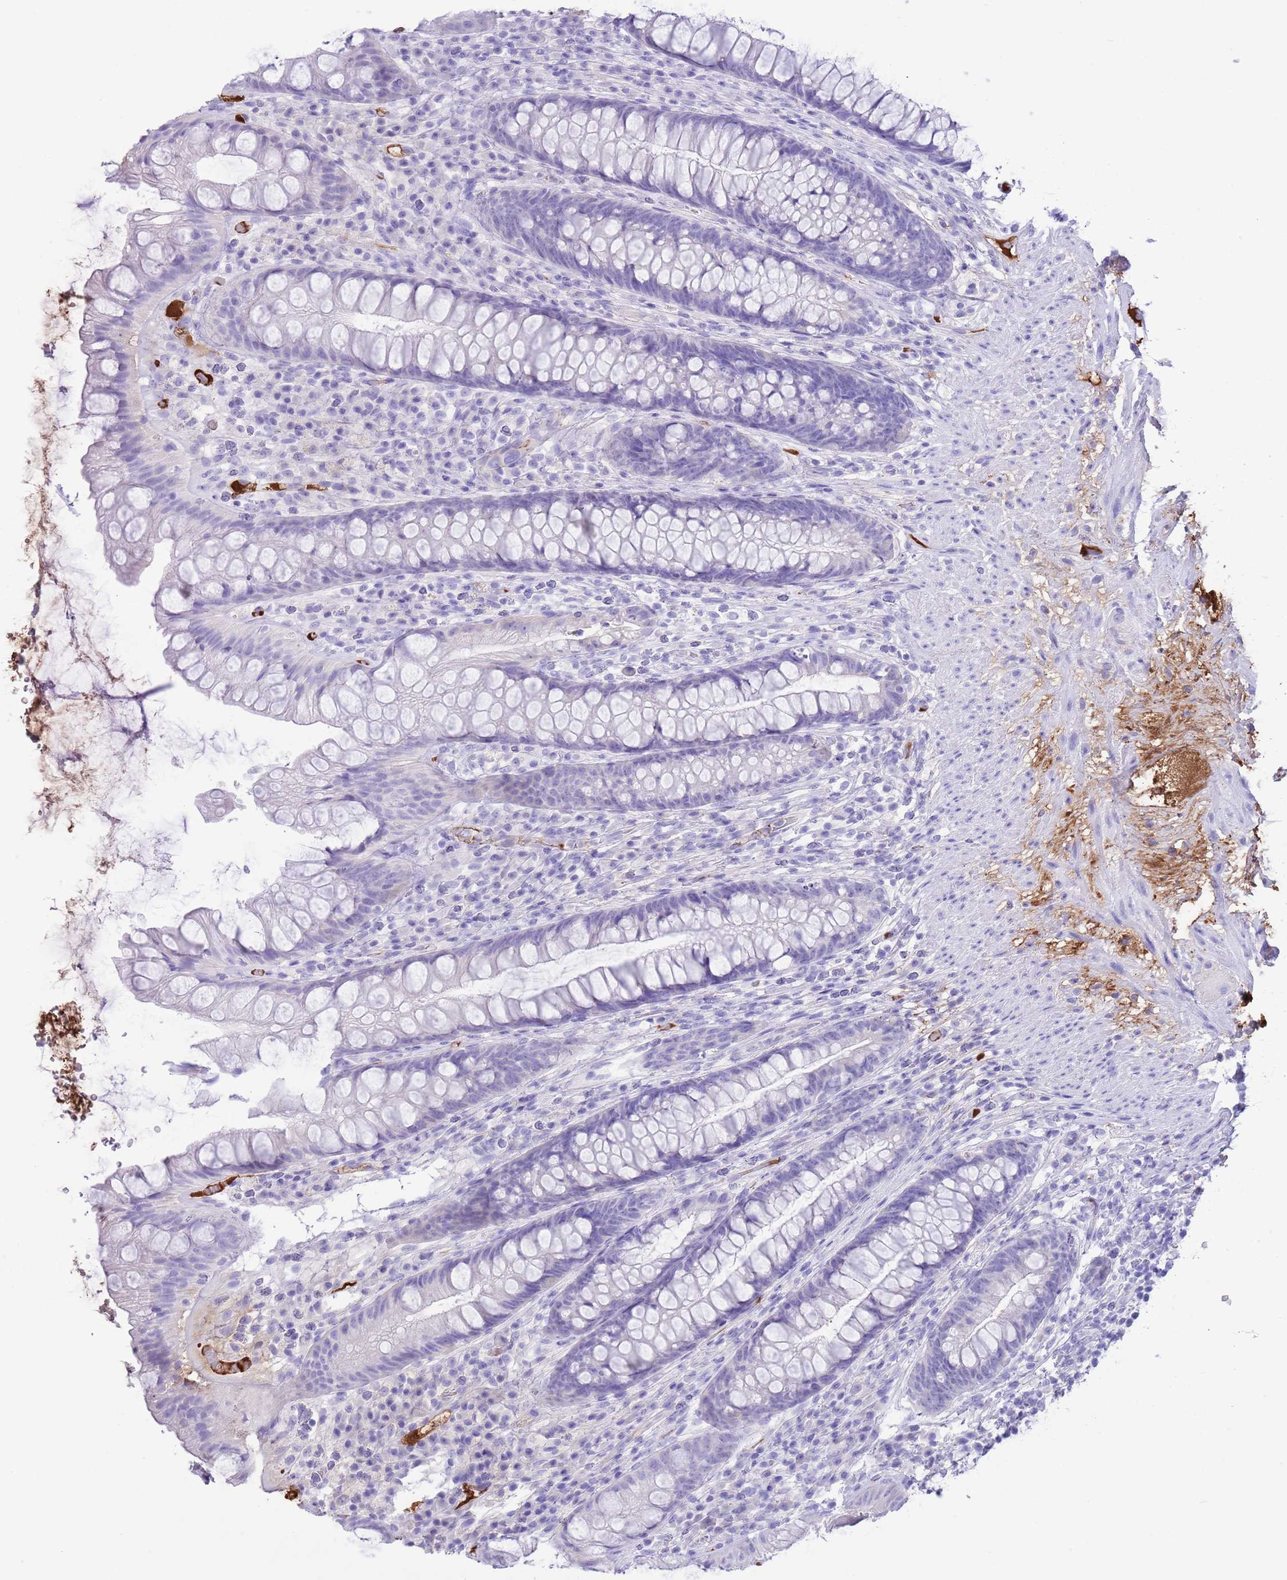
{"staining": {"intensity": "weak", "quantity": "<25%", "location": "cytoplasmic/membranous"}, "tissue": "rectum", "cell_type": "Glandular cells", "image_type": "normal", "snomed": [{"axis": "morphology", "description": "Normal tissue, NOS"}, {"axis": "topography", "description": "Rectum"}], "caption": "Immunohistochemistry (IHC) histopathology image of normal human rectum stained for a protein (brown), which exhibits no staining in glandular cells. (DAB immunohistochemistry (IHC) with hematoxylin counter stain).", "gene": "IGF1", "patient": {"sex": "male", "age": 74}}